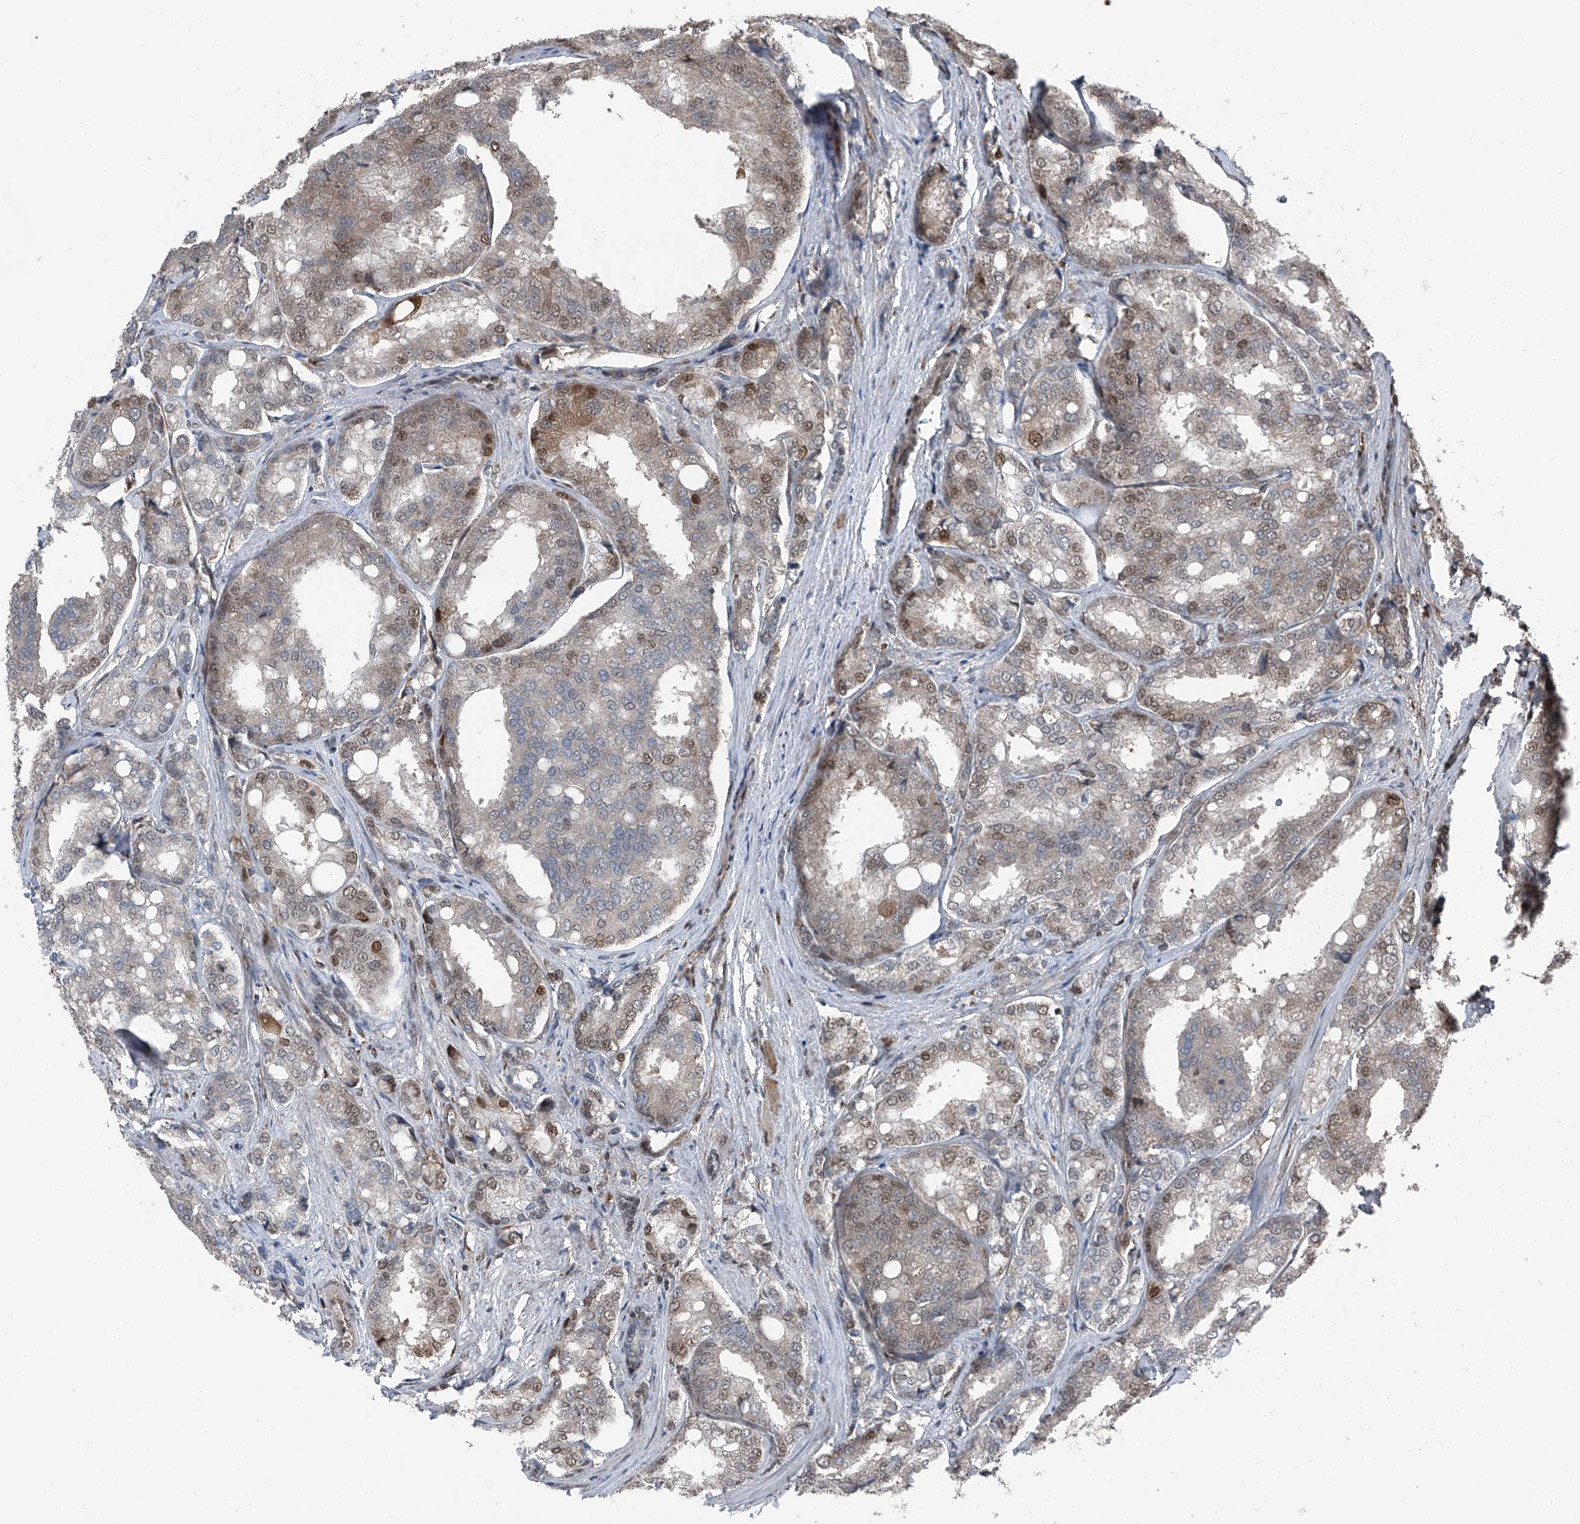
{"staining": {"intensity": "moderate", "quantity": "<25%", "location": "nuclear"}, "tissue": "prostate cancer", "cell_type": "Tumor cells", "image_type": "cancer", "snomed": [{"axis": "morphology", "description": "Adenocarcinoma, High grade"}, {"axis": "topography", "description": "Prostate"}], "caption": "Prostate high-grade adenocarcinoma stained with a protein marker exhibits moderate staining in tumor cells.", "gene": "FKBP5", "patient": {"sex": "male", "age": 50}}